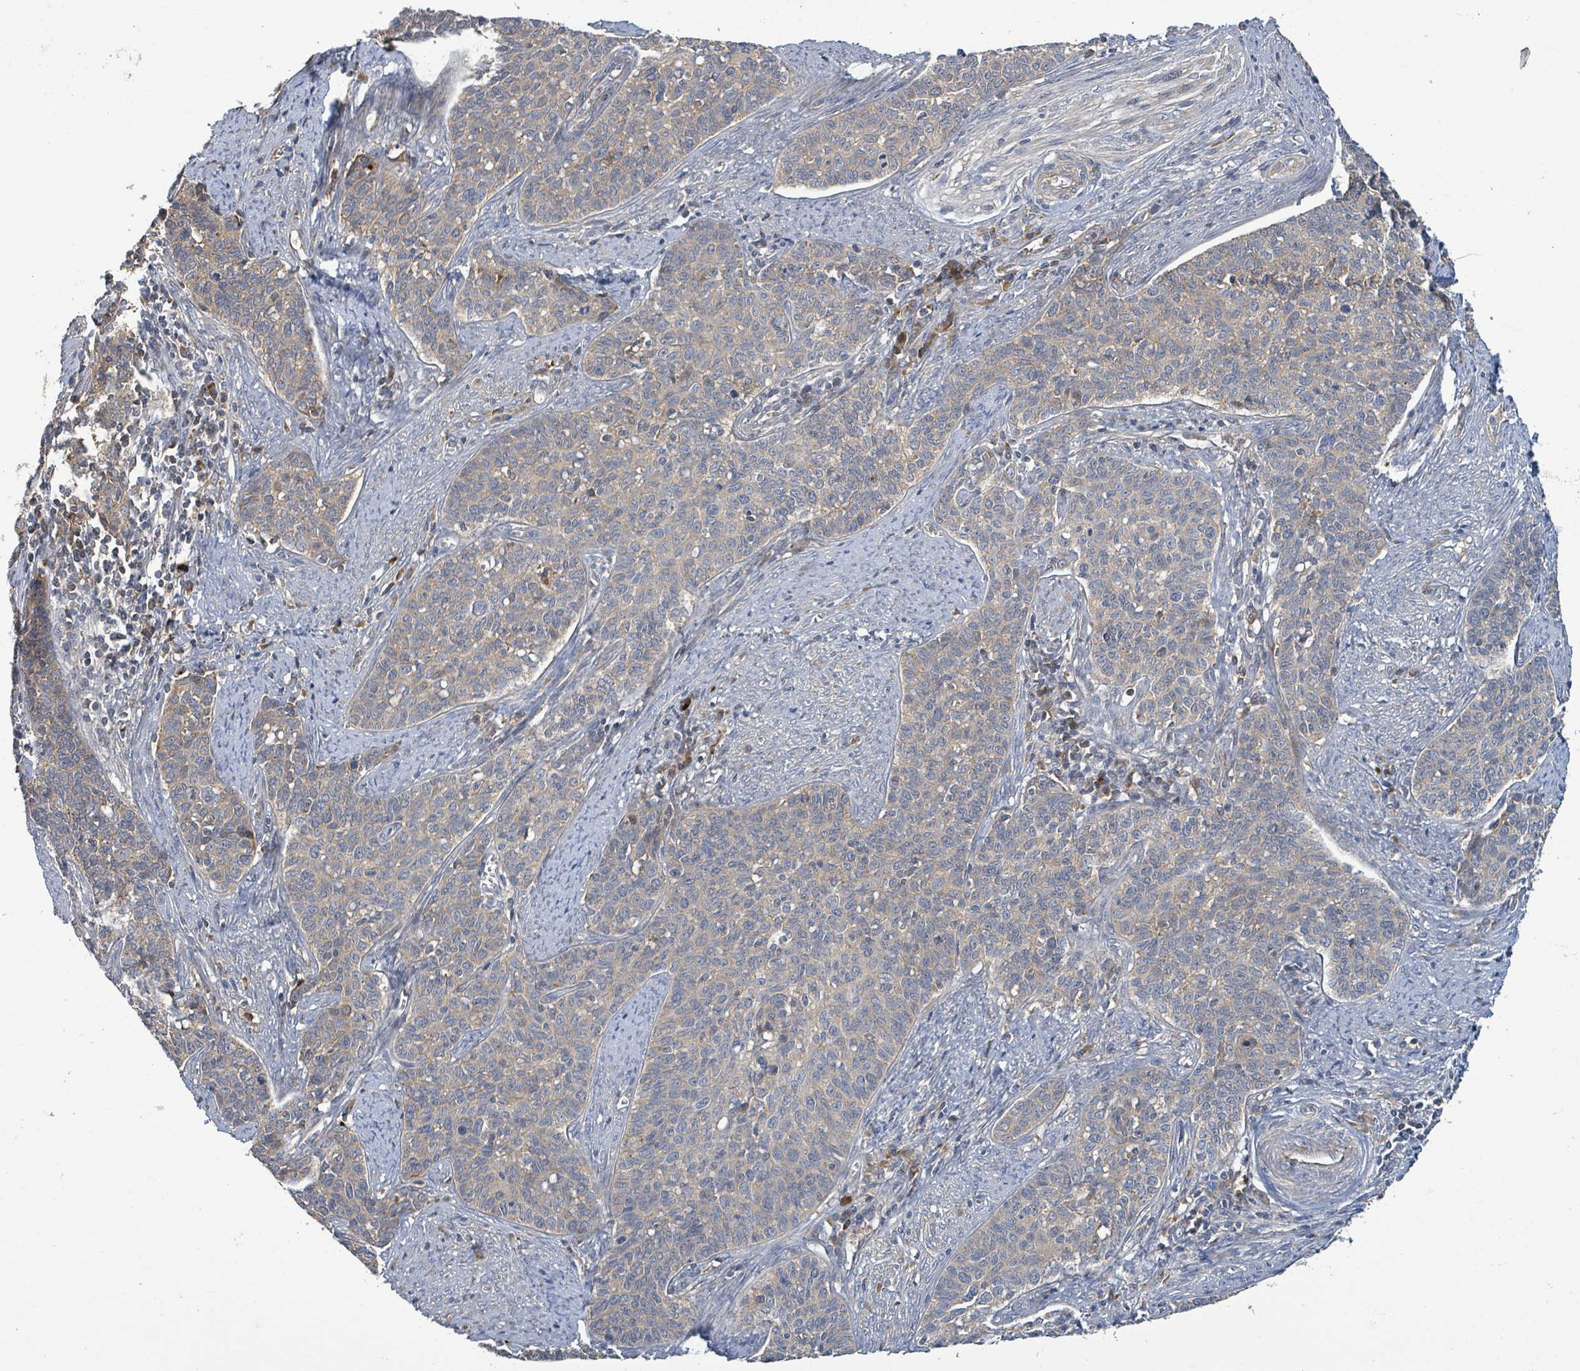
{"staining": {"intensity": "negative", "quantity": "none", "location": "none"}, "tissue": "cervical cancer", "cell_type": "Tumor cells", "image_type": "cancer", "snomed": [{"axis": "morphology", "description": "Squamous cell carcinoma, NOS"}, {"axis": "topography", "description": "Cervix"}], "caption": "Immunohistochemistry photomicrograph of neoplastic tissue: squamous cell carcinoma (cervical) stained with DAB exhibits no significant protein staining in tumor cells.", "gene": "STARD4", "patient": {"sex": "female", "age": 39}}